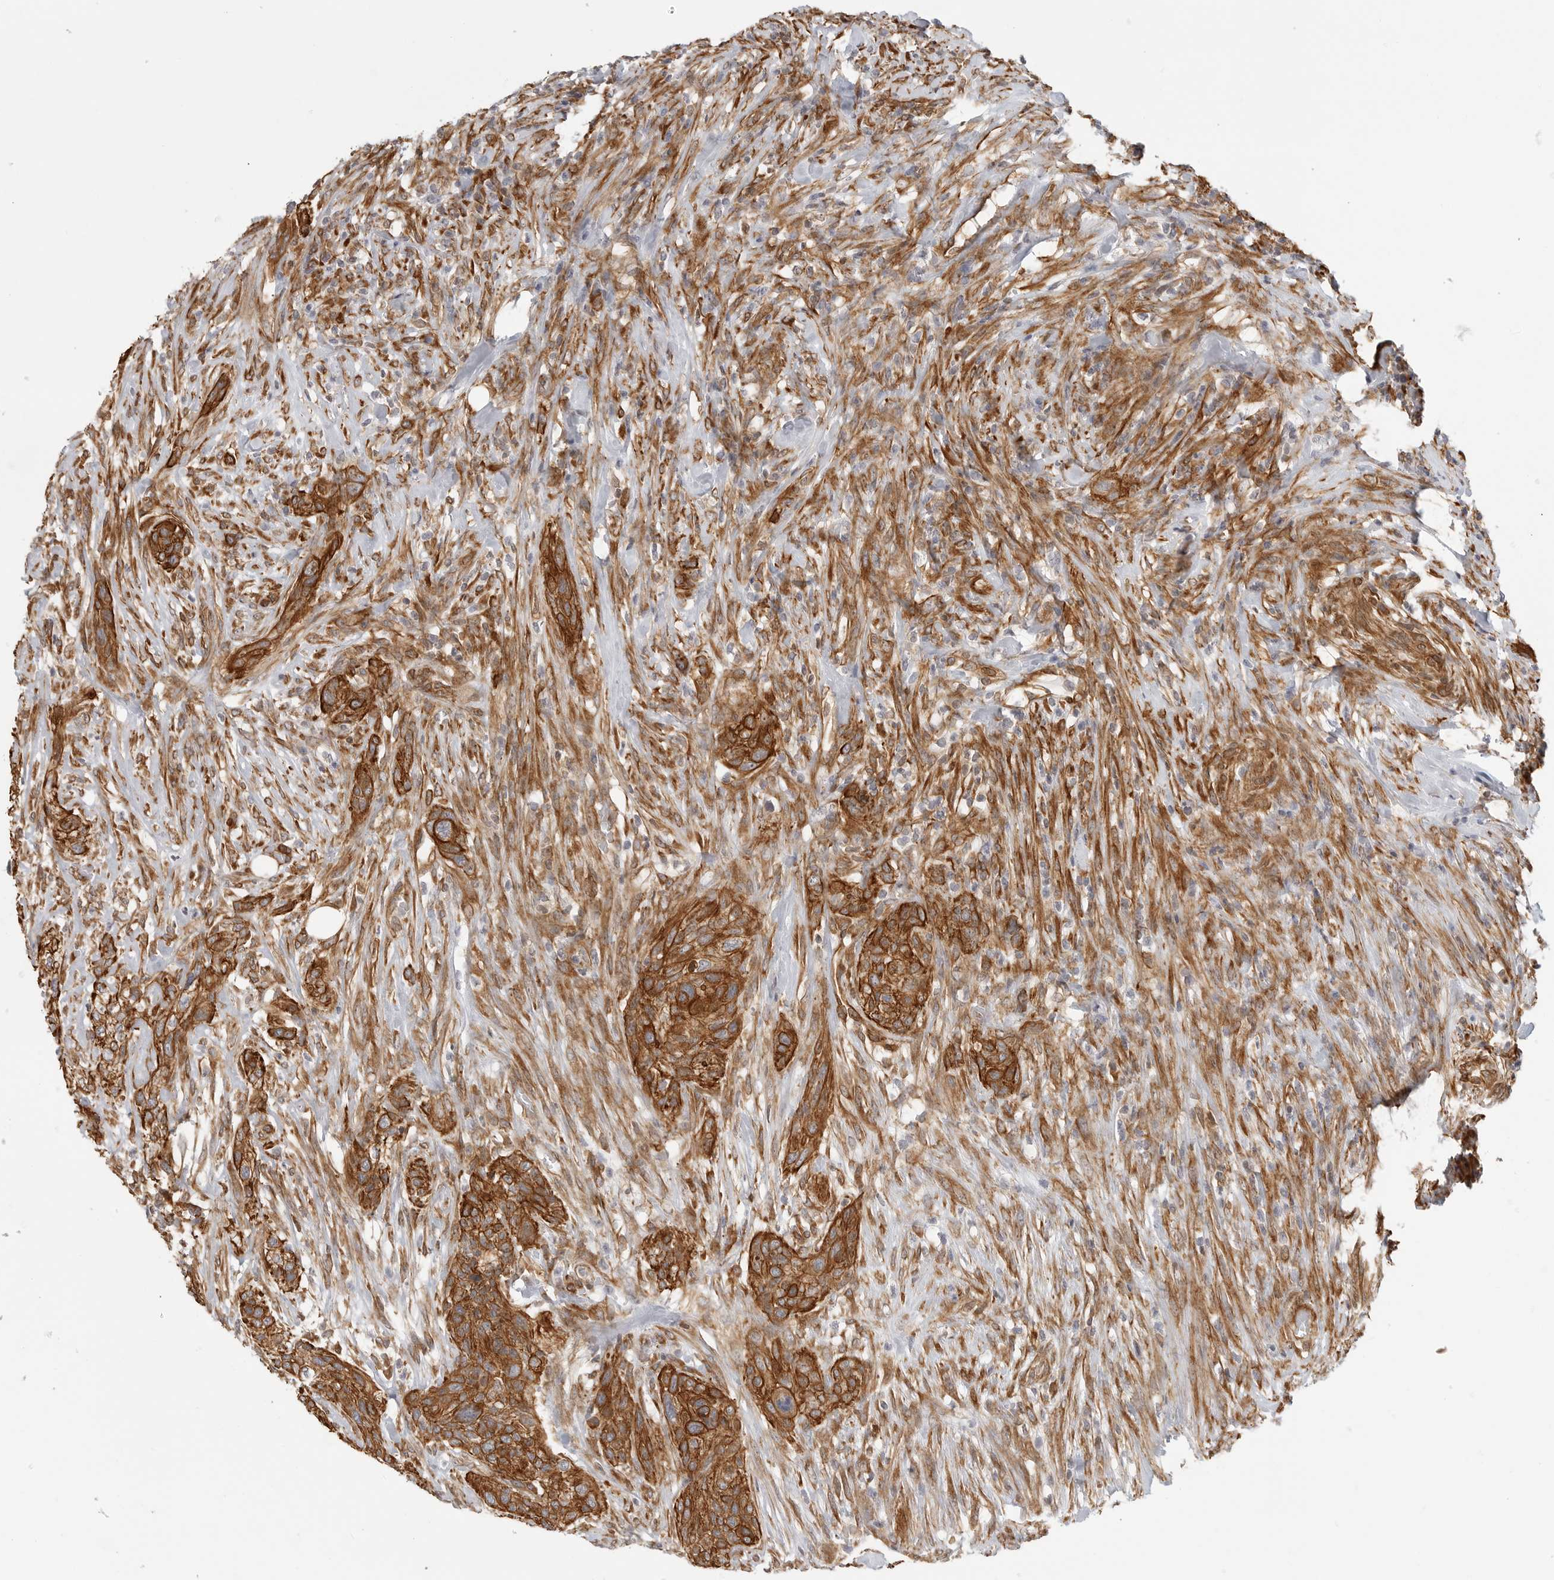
{"staining": {"intensity": "strong", "quantity": ">75%", "location": "cytoplasmic/membranous"}, "tissue": "urothelial cancer", "cell_type": "Tumor cells", "image_type": "cancer", "snomed": [{"axis": "morphology", "description": "Urothelial carcinoma, High grade"}, {"axis": "topography", "description": "Urinary bladder"}], "caption": "IHC of human urothelial cancer shows high levels of strong cytoplasmic/membranous staining in about >75% of tumor cells.", "gene": "ATOH7", "patient": {"sex": "male", "age": 35}}